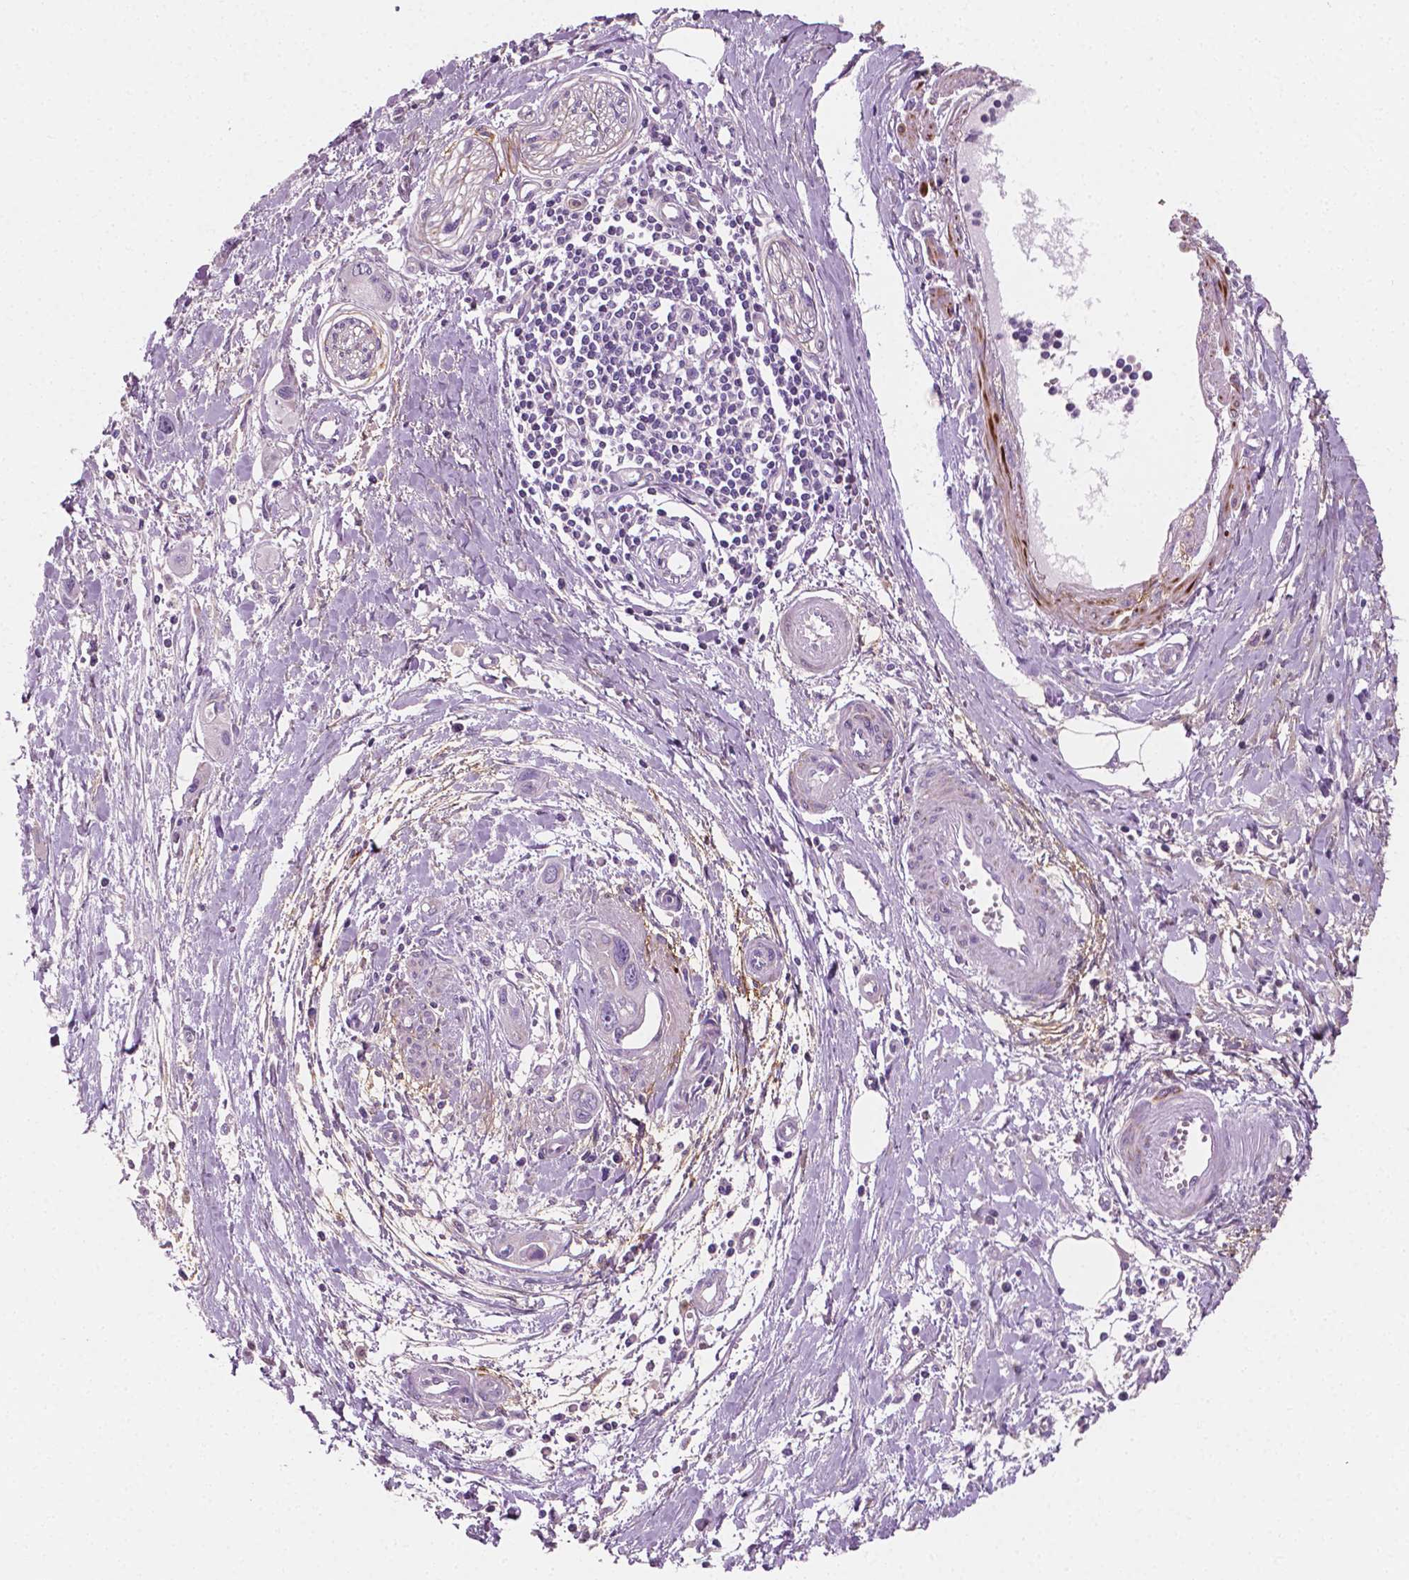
{"staining": {"intensity": "negative", "quantity": "none", "location": "none"}, "tissue": "pancreatic cancer", "cell_type": "Tumor cells", "image_type": "cancer", "snomed": [{"axis": "morphology", "description": "Adenocarcinoma, NOS"}, {"axis": "topography", "description": "Pancreas"}], "caption": "High magnification brightfield microscopy of pancreatic adenocarcinoma stained with DAB (3,3'-diaminobenzidine) (brown) and counterstained with hematoxylin (blue): tumor cells show no significant staining.", "gene": "PTX3", "patient": {"sex": "male", "age": 60}}